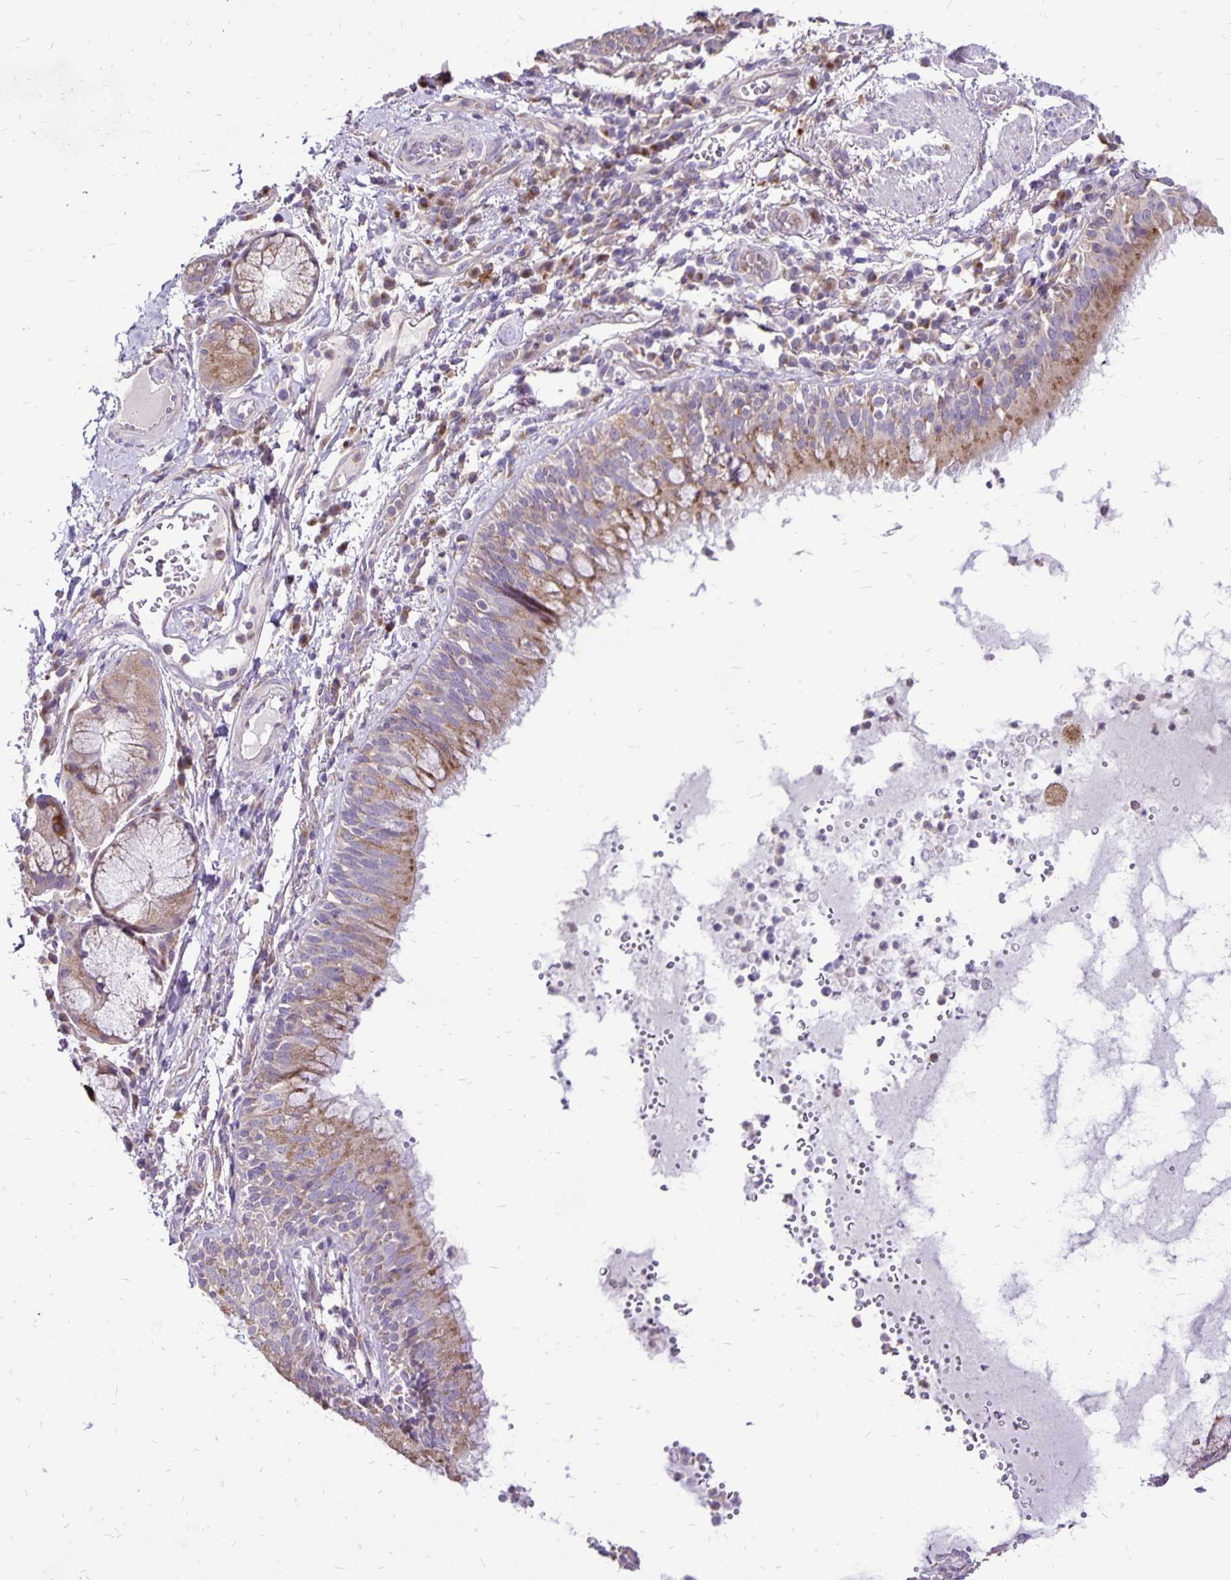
{"staining": {"intensity": "weak", "quantity": ">75%", "location": "cytoplasmic/membranous"}, "tissue": "bronchus", "cell_type": "Respiratory epithelial cells", "image_type": "normal", "snomed": [{"axis": "morphology", "description": "Normal tissue, NOS"}, {"axis": "topography", "description": "Cartilage tissue"}, {"axis": "topography", "description": "Bronchus"}], "caption": "A brown stain labels weak cytoplasmic/membranous staining of a protein in respiratory epithelial cells of benign human bronchus.", "gene": "EIF5A", "patient": {"sex": "male", "age": 56}}